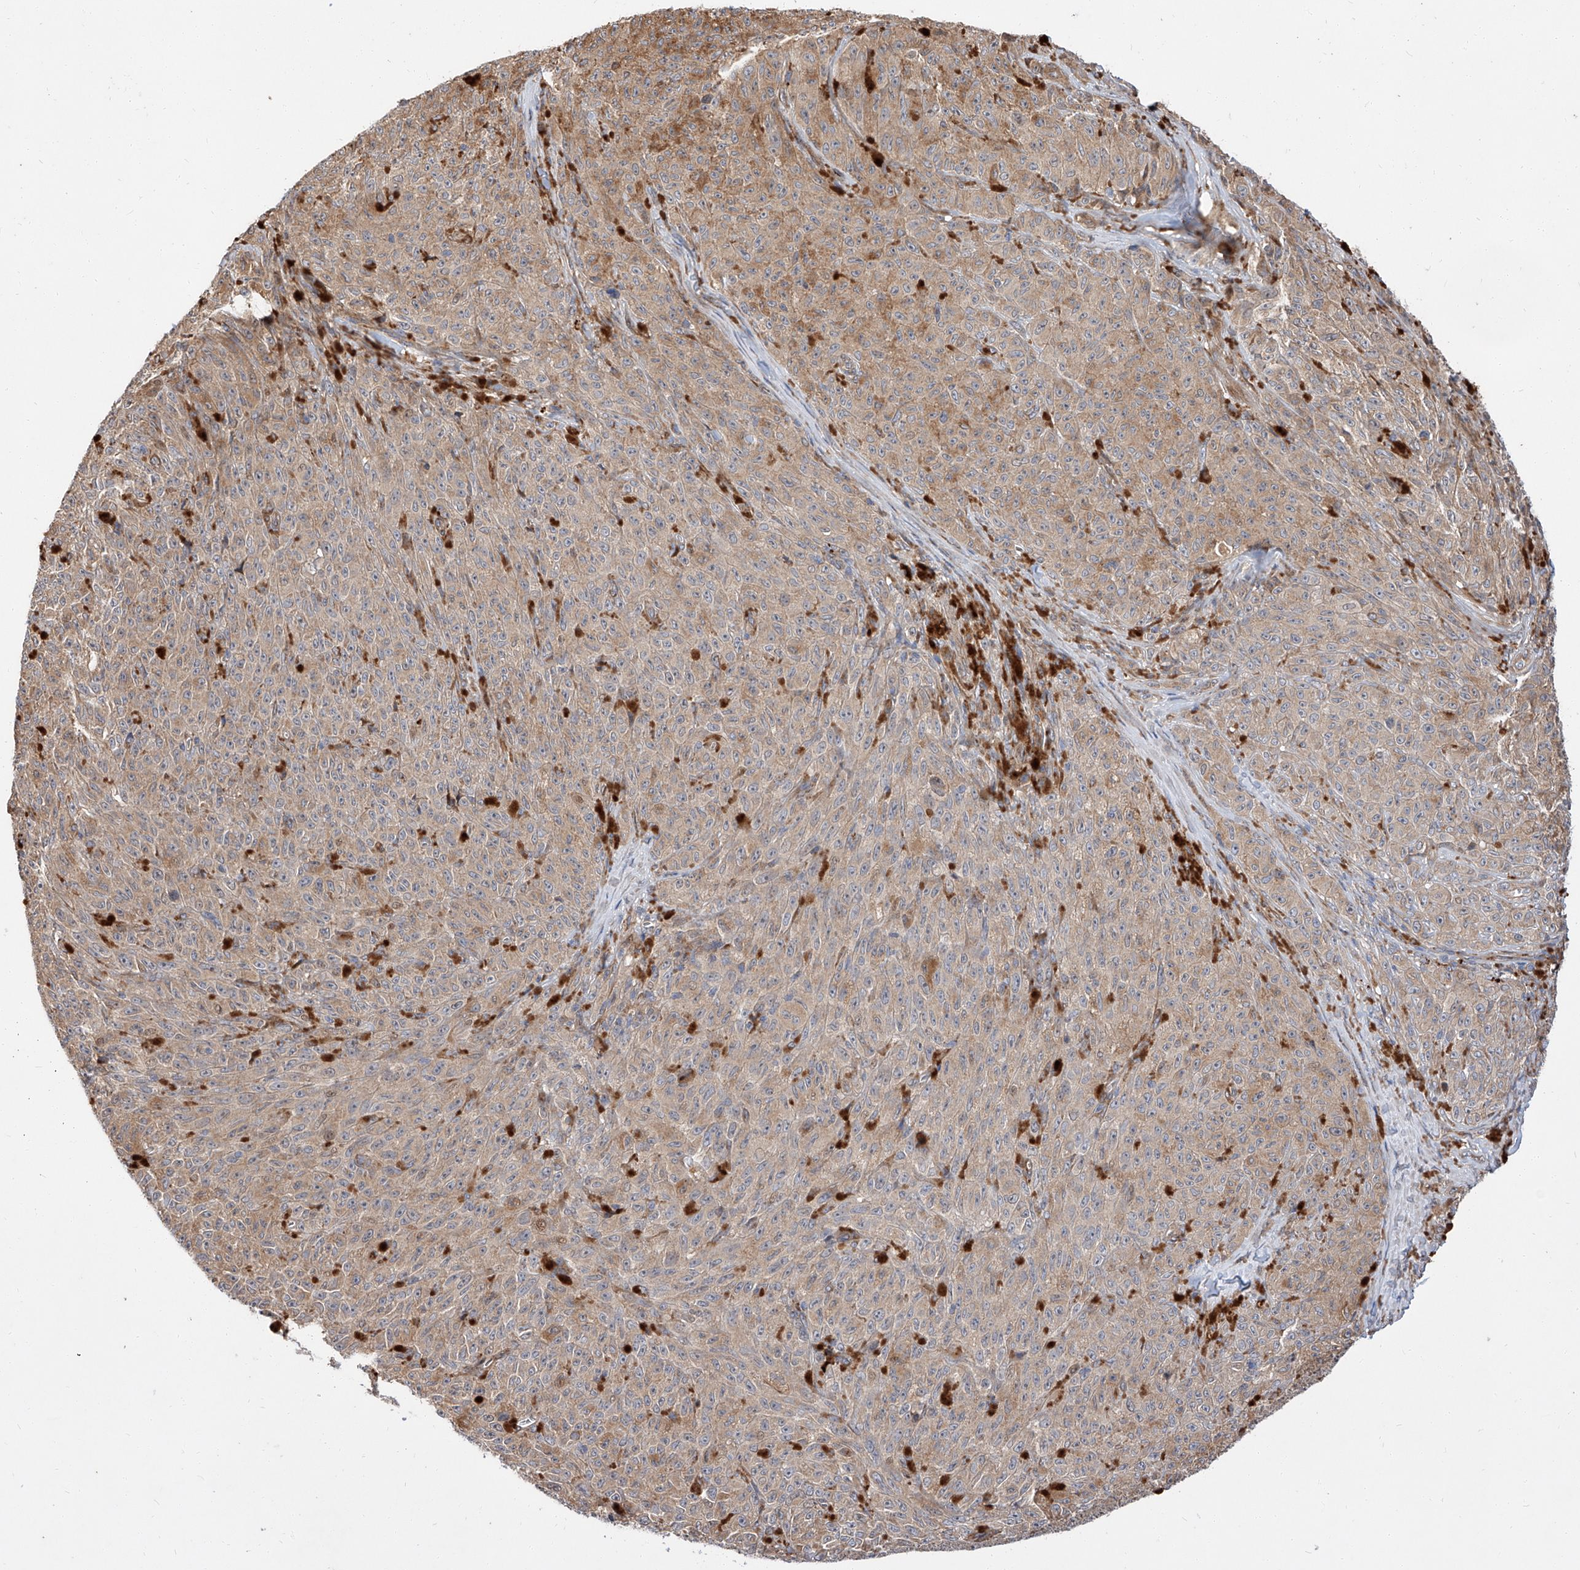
{"staining": {"intensity": "weak", "quantity": "25%-75%", "location": "cytoplasmic/membranous"}, "tissue": "melanoma", "cell_type": "Tumor cells", "image_type": "cancer", "snomed": [{"axis": "morphology", "description": "Malignant melanoma, NOS"}, {"axis": "topography", "description": "Skin"}], "caption": "Immunohistochemical staining of melanoma exhibits weak cytoplasmic/membranous protein positivity in about 25%-75% of tumor cells.", "gene": "DIRAS3", "patient": {"sex": "female", "age": 82}}